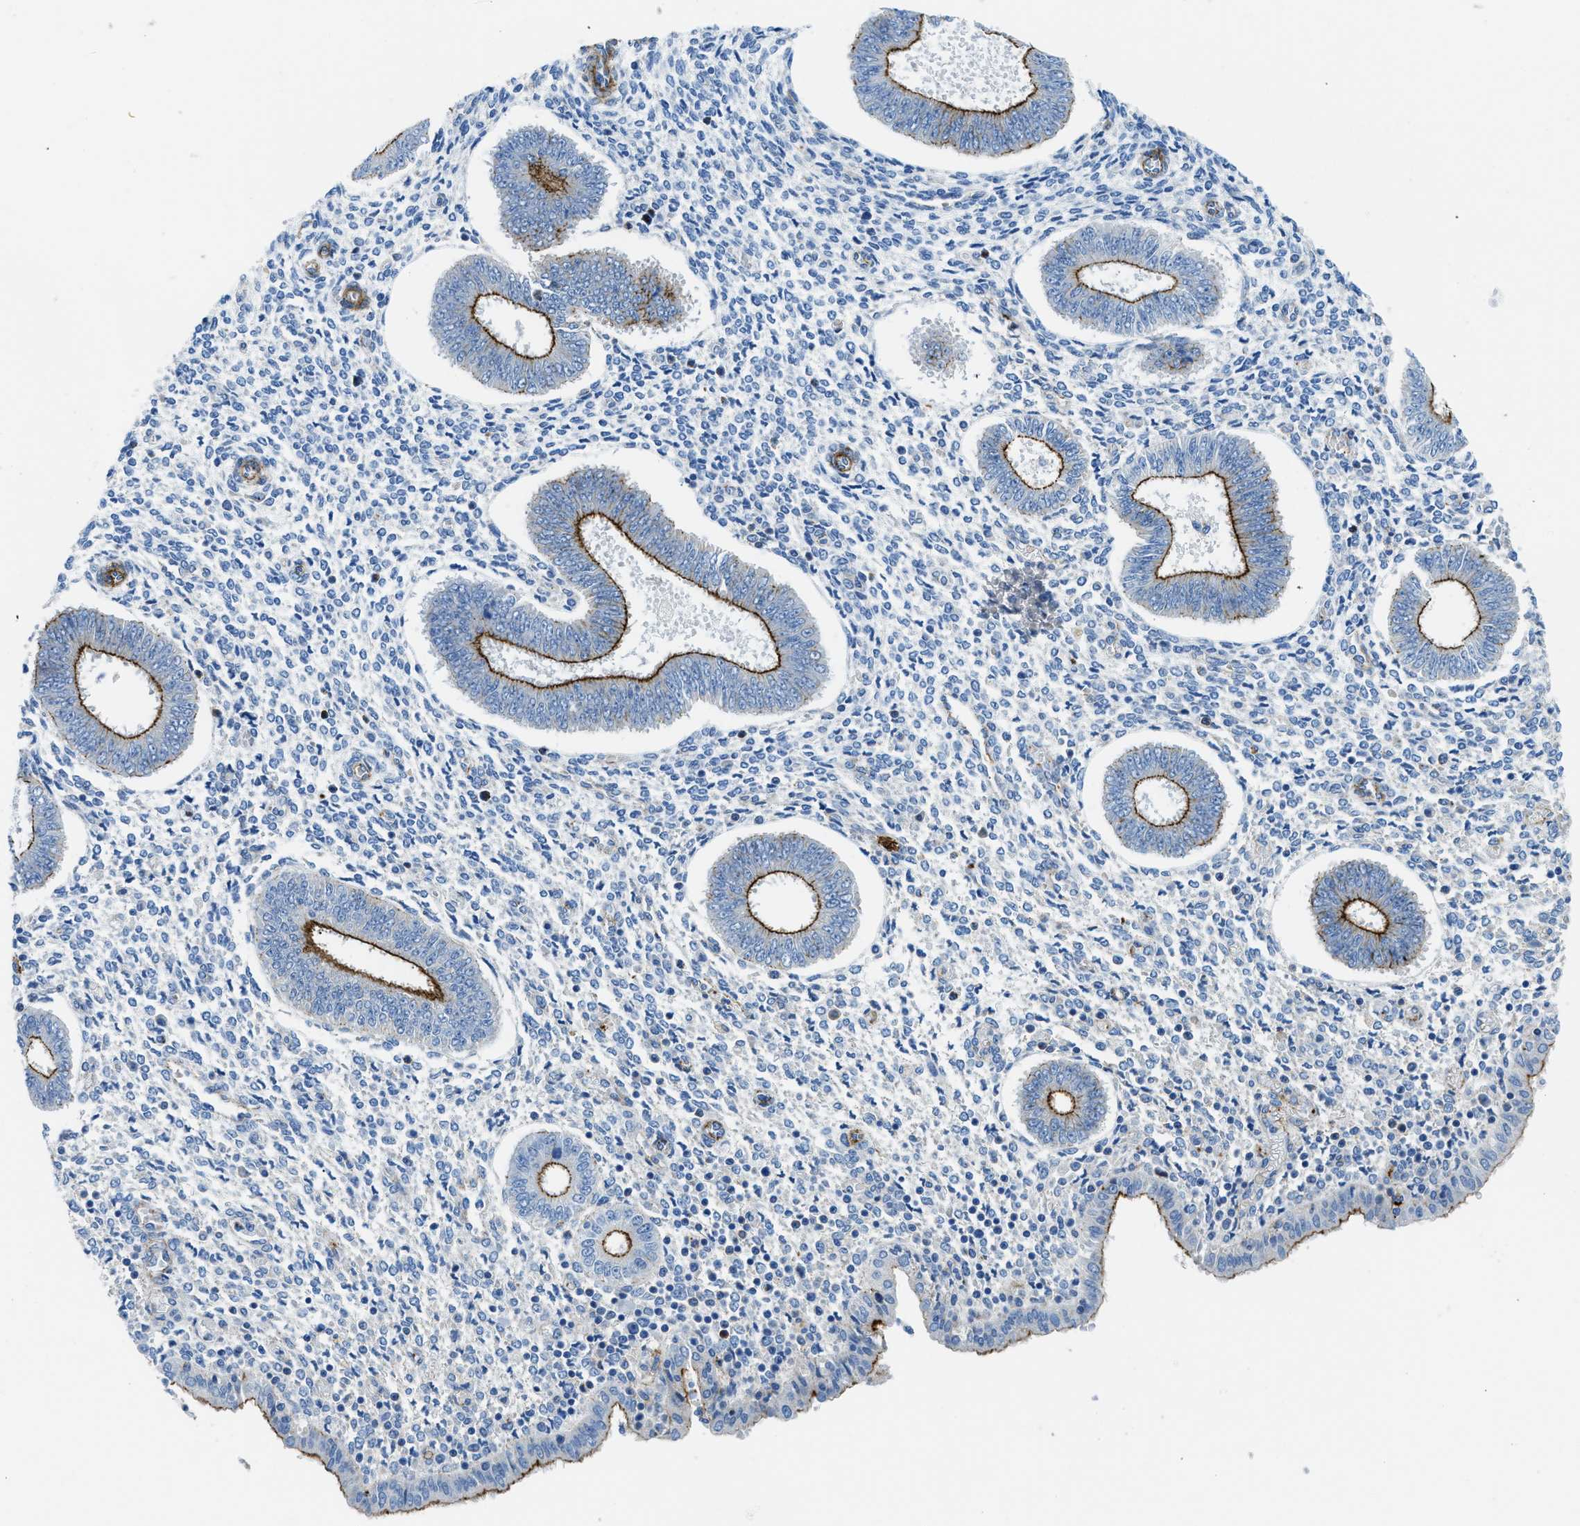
{"staining": {"intensity": "negative", "quantity": "none", "location": "none"}, "tissue": "endometrium", "cell_type": "Cells in endometrial stroma", "image_type": "normal", "snomed": [{"axis": "morphology", "description": "Normal tissue, NOS"}, {"axis": "topography", "description": "Endometrium"}], "caption": "Cells in endometrial stroma are negative for brown protein staining in benign endometrium. Nuclei are stained in blue.", "gene": "CUTA", "patient": {"sex": "female", "age": 35}}